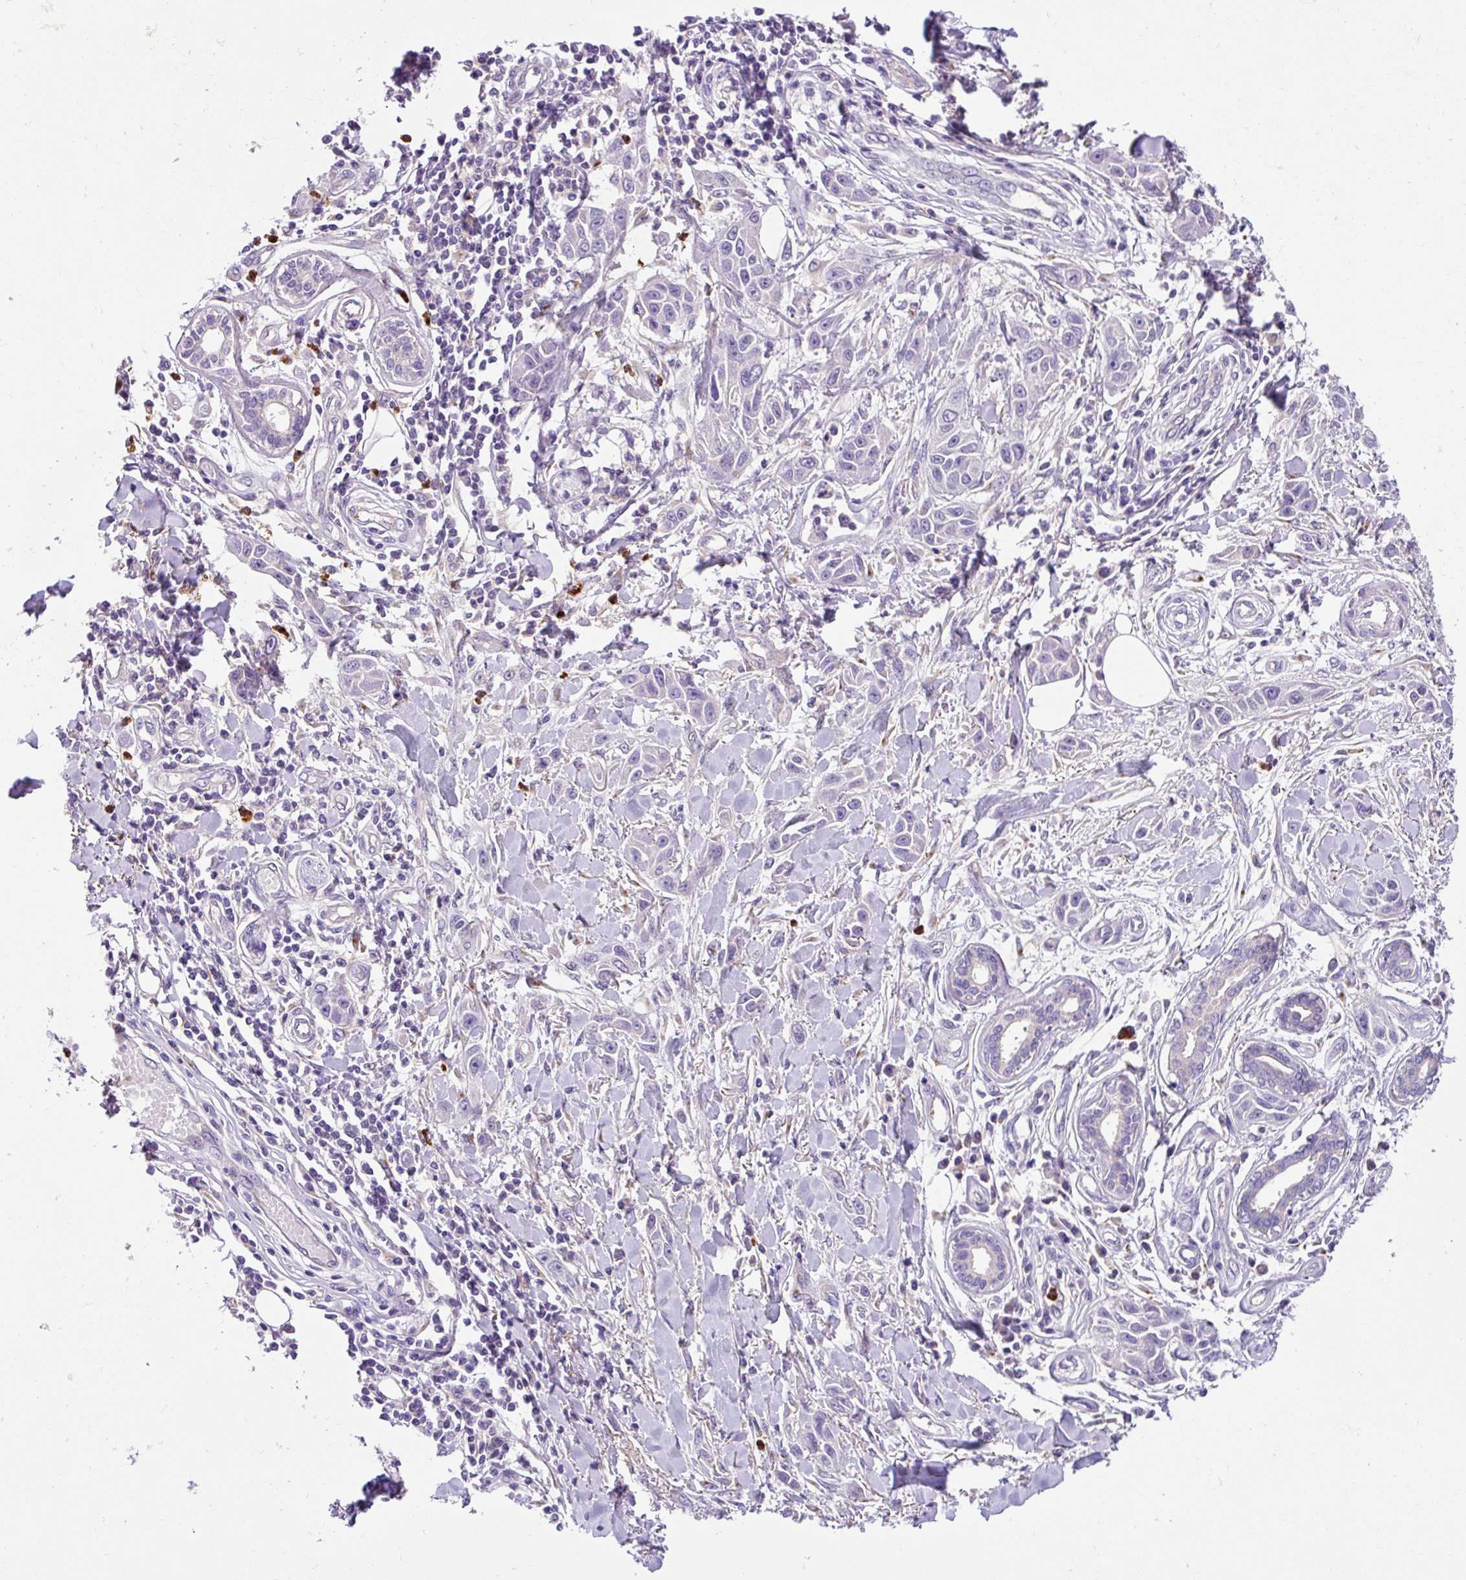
{"staining": {"intensity": "negative", "quantity": "none", "location": "none"}, "tissue": "skin cancer", "cell_type": "Tumor cells", "image_type": "cancer", "snomed": [{"axis": "morphology", "description": "Squamous cell carcinoma, NOS"}, {"axis": "topography", "description": "Skin"}], "caption": "A histopathology image of skin squamous cell carcinoma stained for a protein displays no brown staining in tumor cells.", "gene": "CRISP3", "patient": {"sex": "female", "age": 69}}